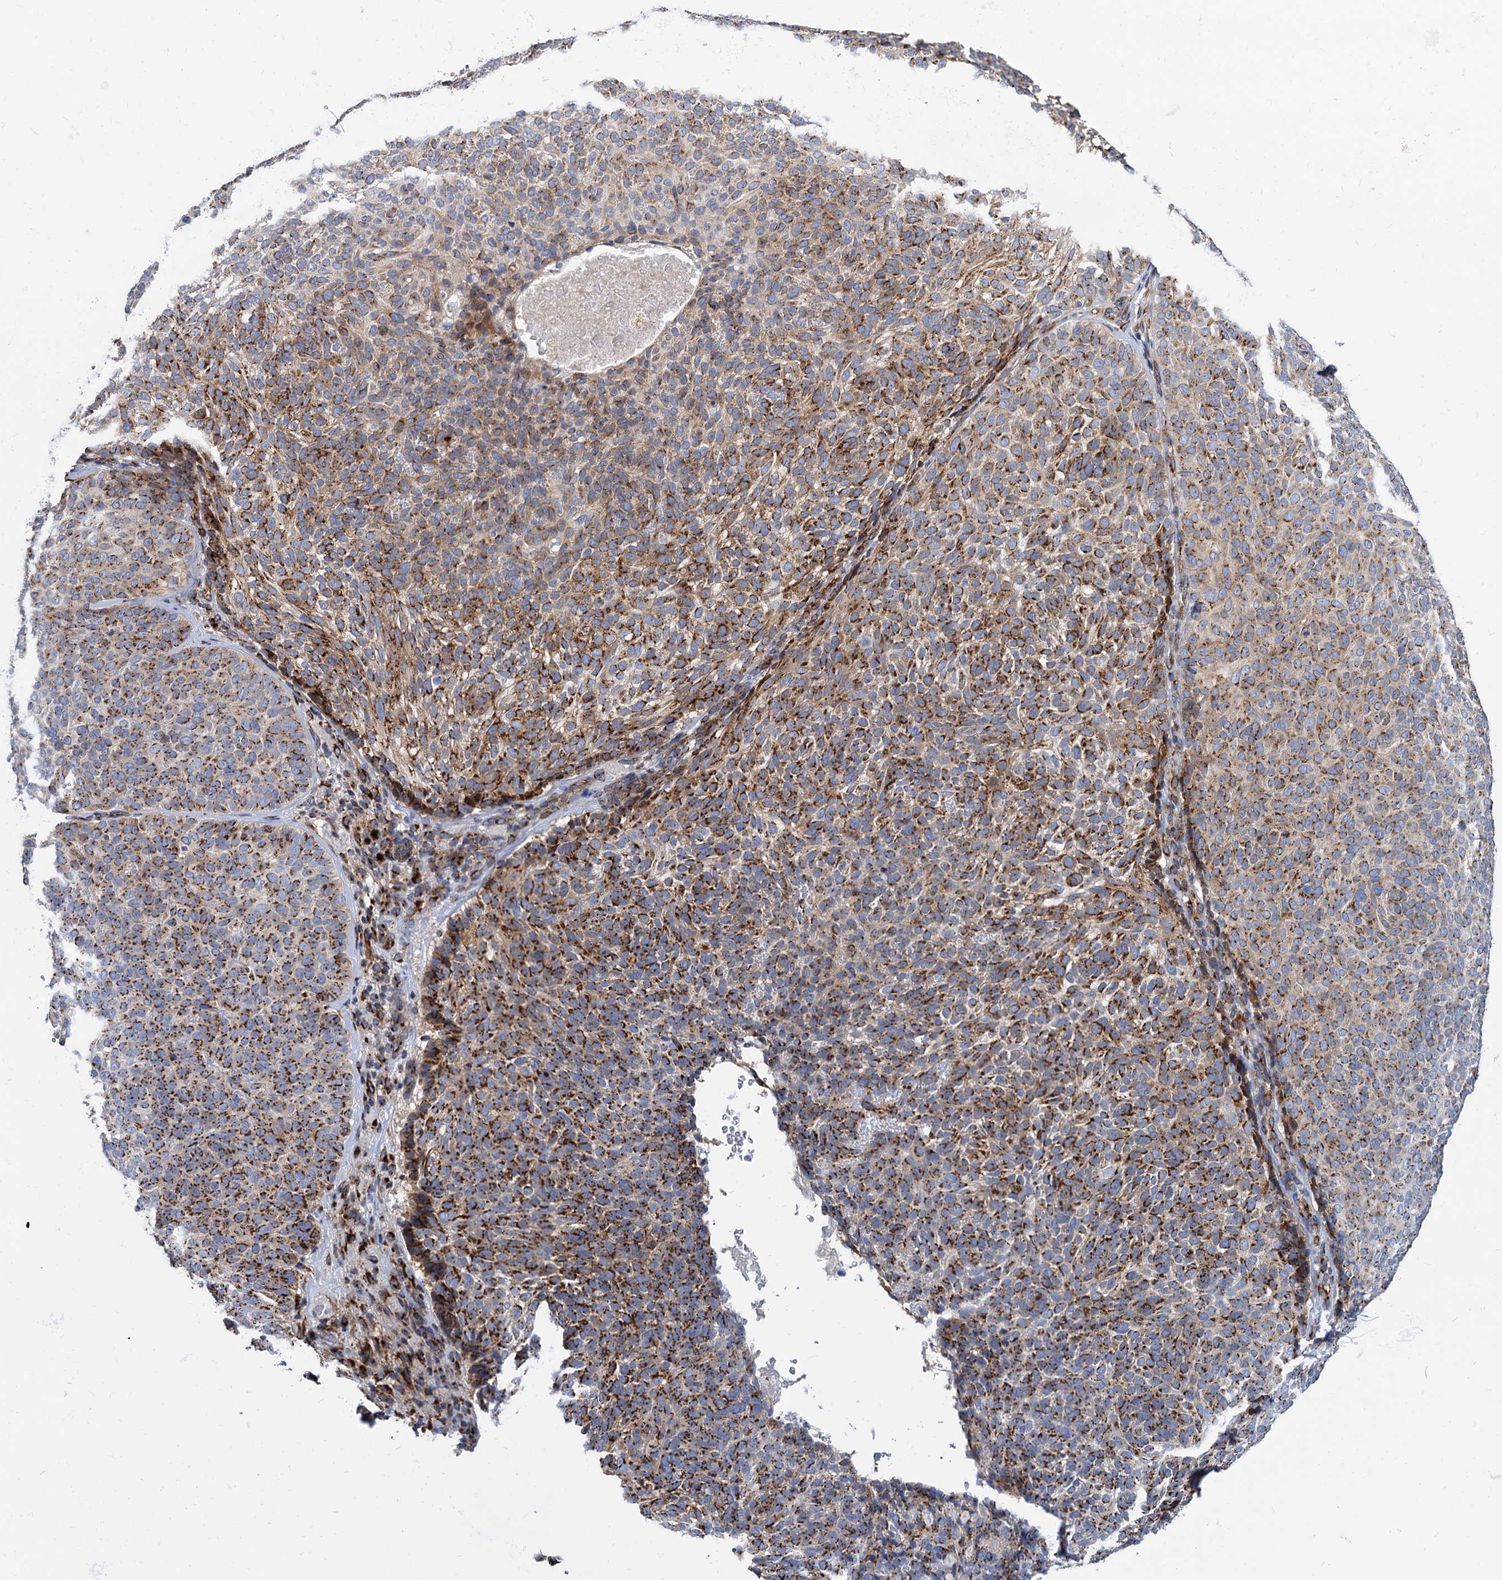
{"staining": {"intensity": "strong", "quantity": "25%-75%", "location": "cytoplasmic/membranous"}, "tissue": "skin cancer", "cell_type": "Tumor cells", "image_type": "cancer", "snomed": [{"axis": "morphology", "description": "Basal cell carcinoma"}, {"axis": "topography", "description": "Skin"}], "caption": "Skin cancer tissue shows strong cytoplasmic/membranous staining in approximately 25%-75% of tumor cells, visualized by immunohistochemistry.", "gene": "SUPT20H", "patient": {"sex": "male", "age": 85}}